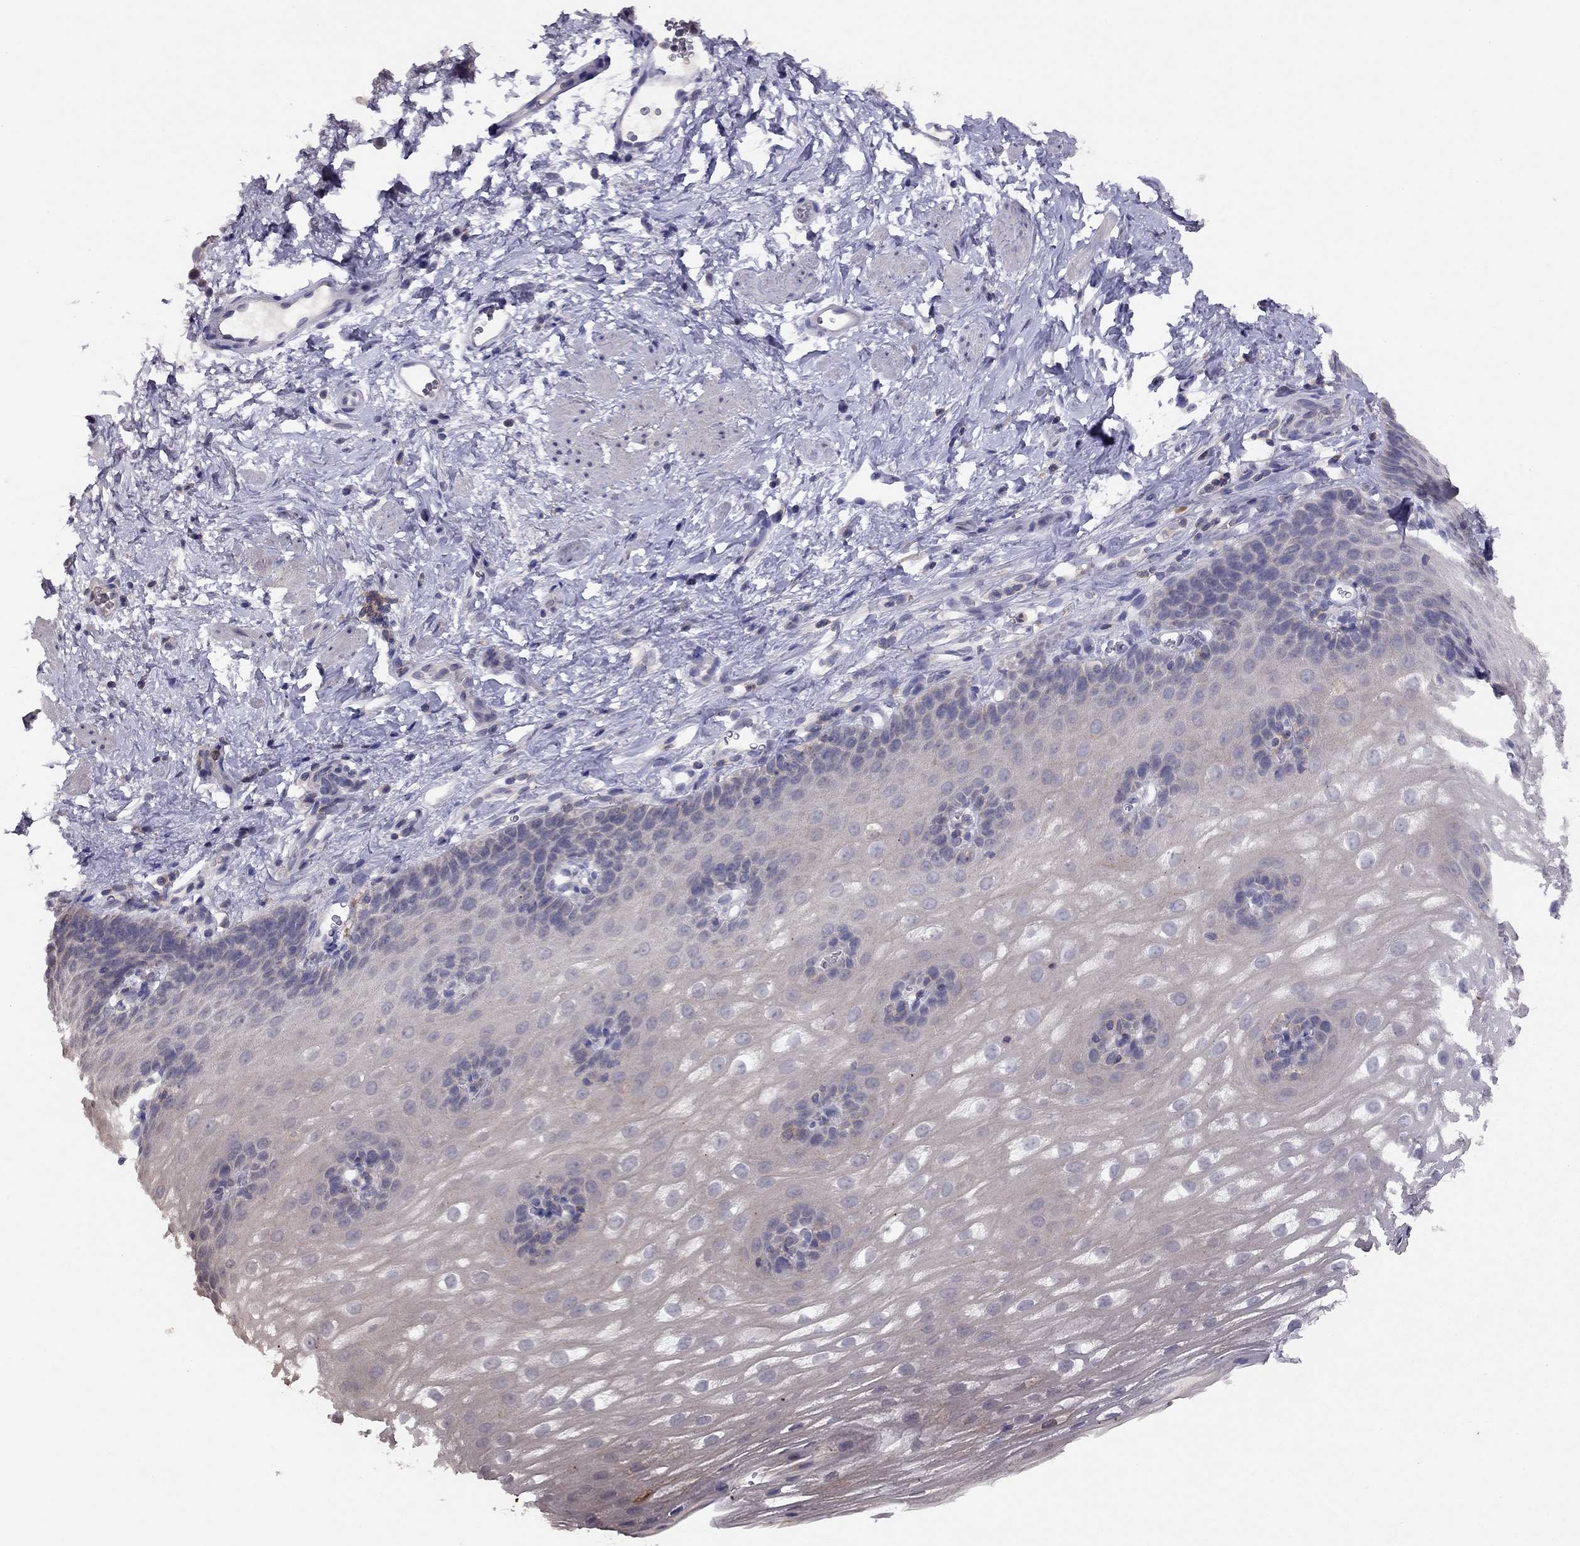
{"staining": {"intensity": "negative", "quantity": "none", "location": "none"}, "tissue": "esophagus", "cell_type": "Squamous epithelial cells", "image_type": "normal", "snomed": [{"axis": "morphology", "description": "Normal tissue, NOS"}, {"axis": "topography", "description": "Esophagus"}], "caption": "The micrograph shows no significant positivity in squamous epithelial cells of esophagus.", "gene": "CITED1", "patient": {"sex": "male", "age": 64}}